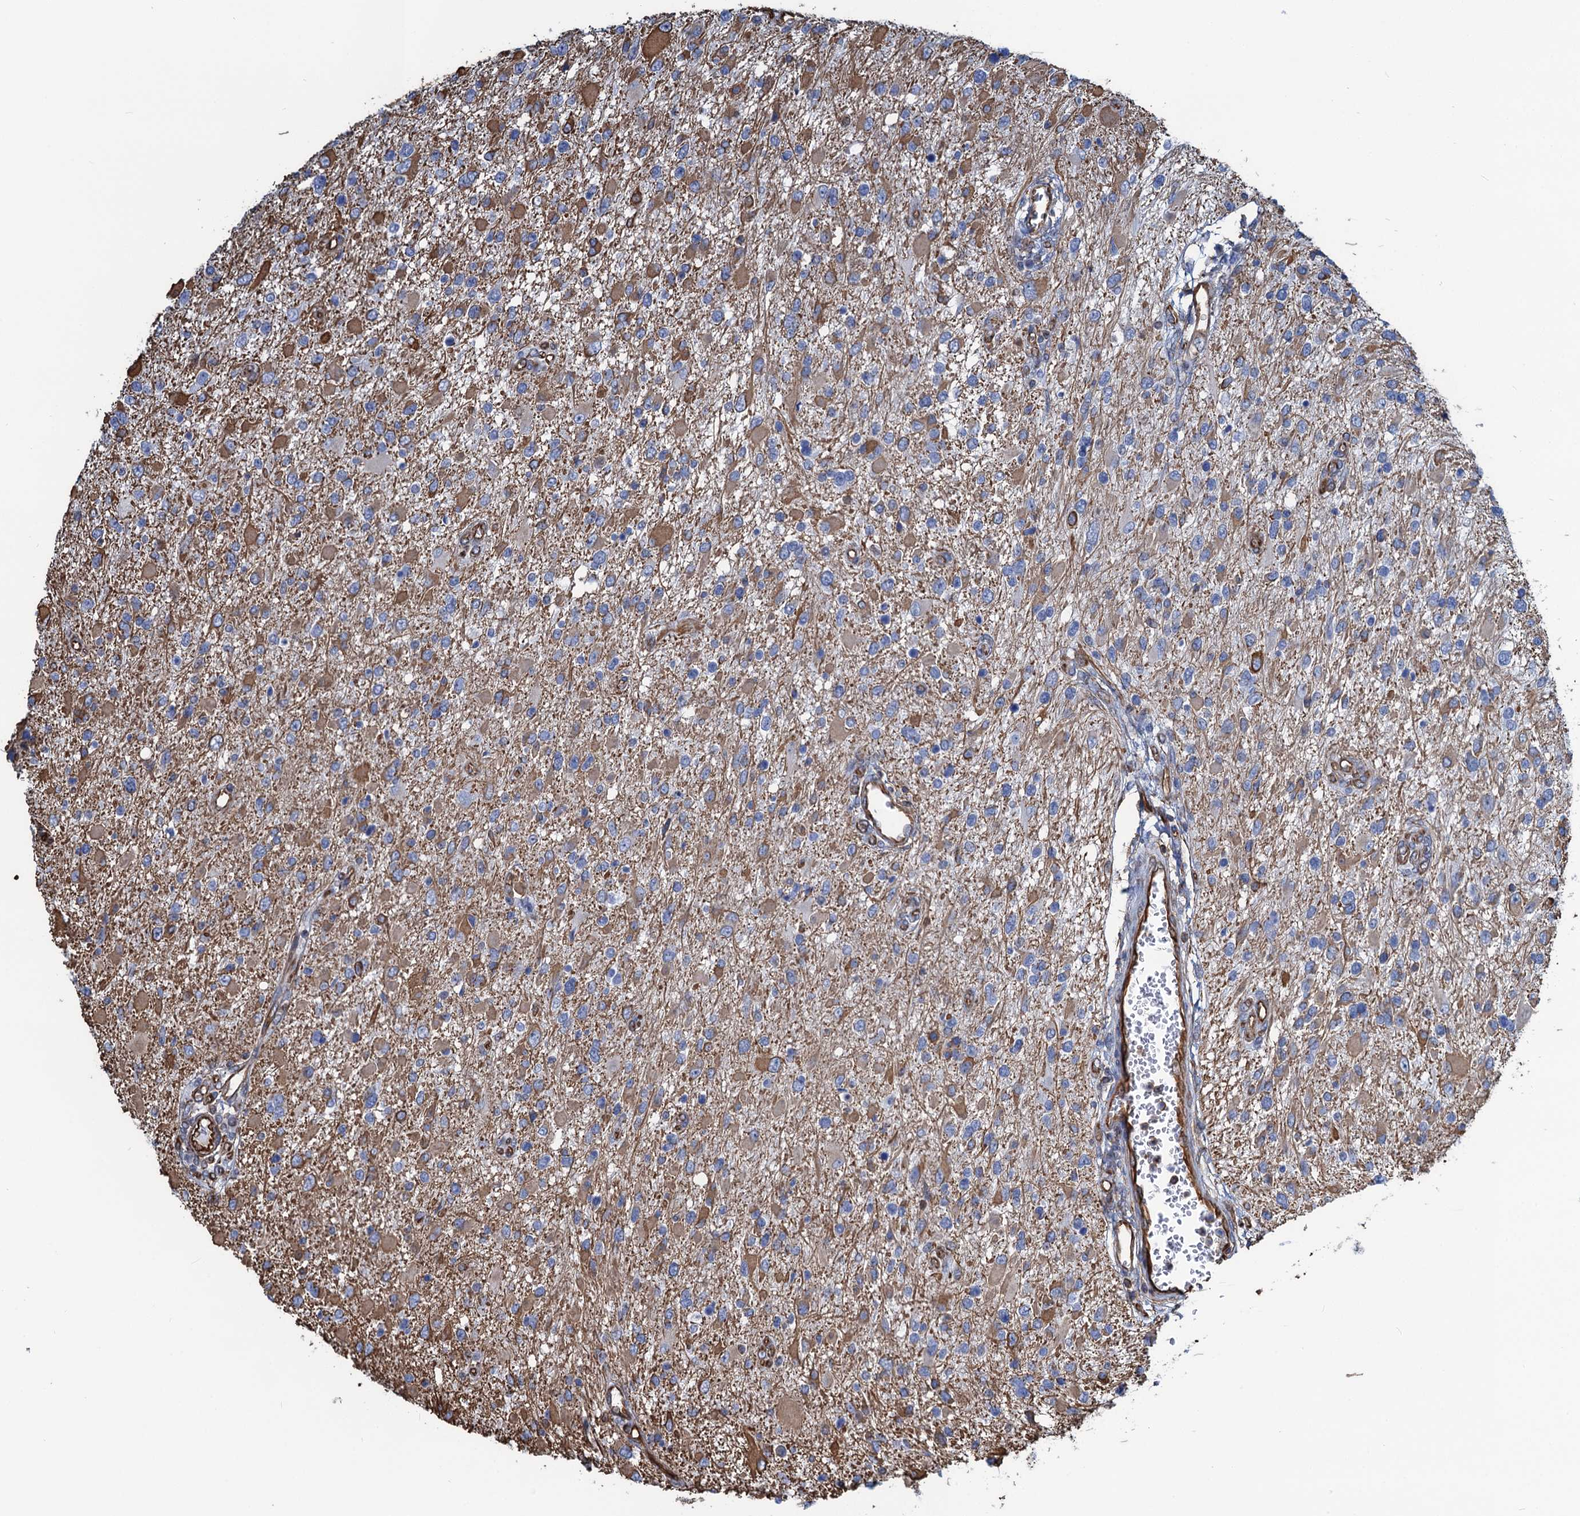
{"staining": {"intensity": "moderate", "quantity": "<25%", "location": "cytoplasmic/membranous"}, "tissue": "glioma", "cell_type": "Tumor cells", "image_type": "cancer", "snomed": [{"axis": "morphology", "description": "Glioma, malignant, High grade"}, {"axis": "topography", "description": "Brain"}], "caption": "Human malignant glioma (high-grade) stained with a brown dye shows moderate cytoplasmic/membranous positive expression in about <25% of tumor cells.", "gene": "PGM2", "patient": {"sex": "male", "age": 53}}